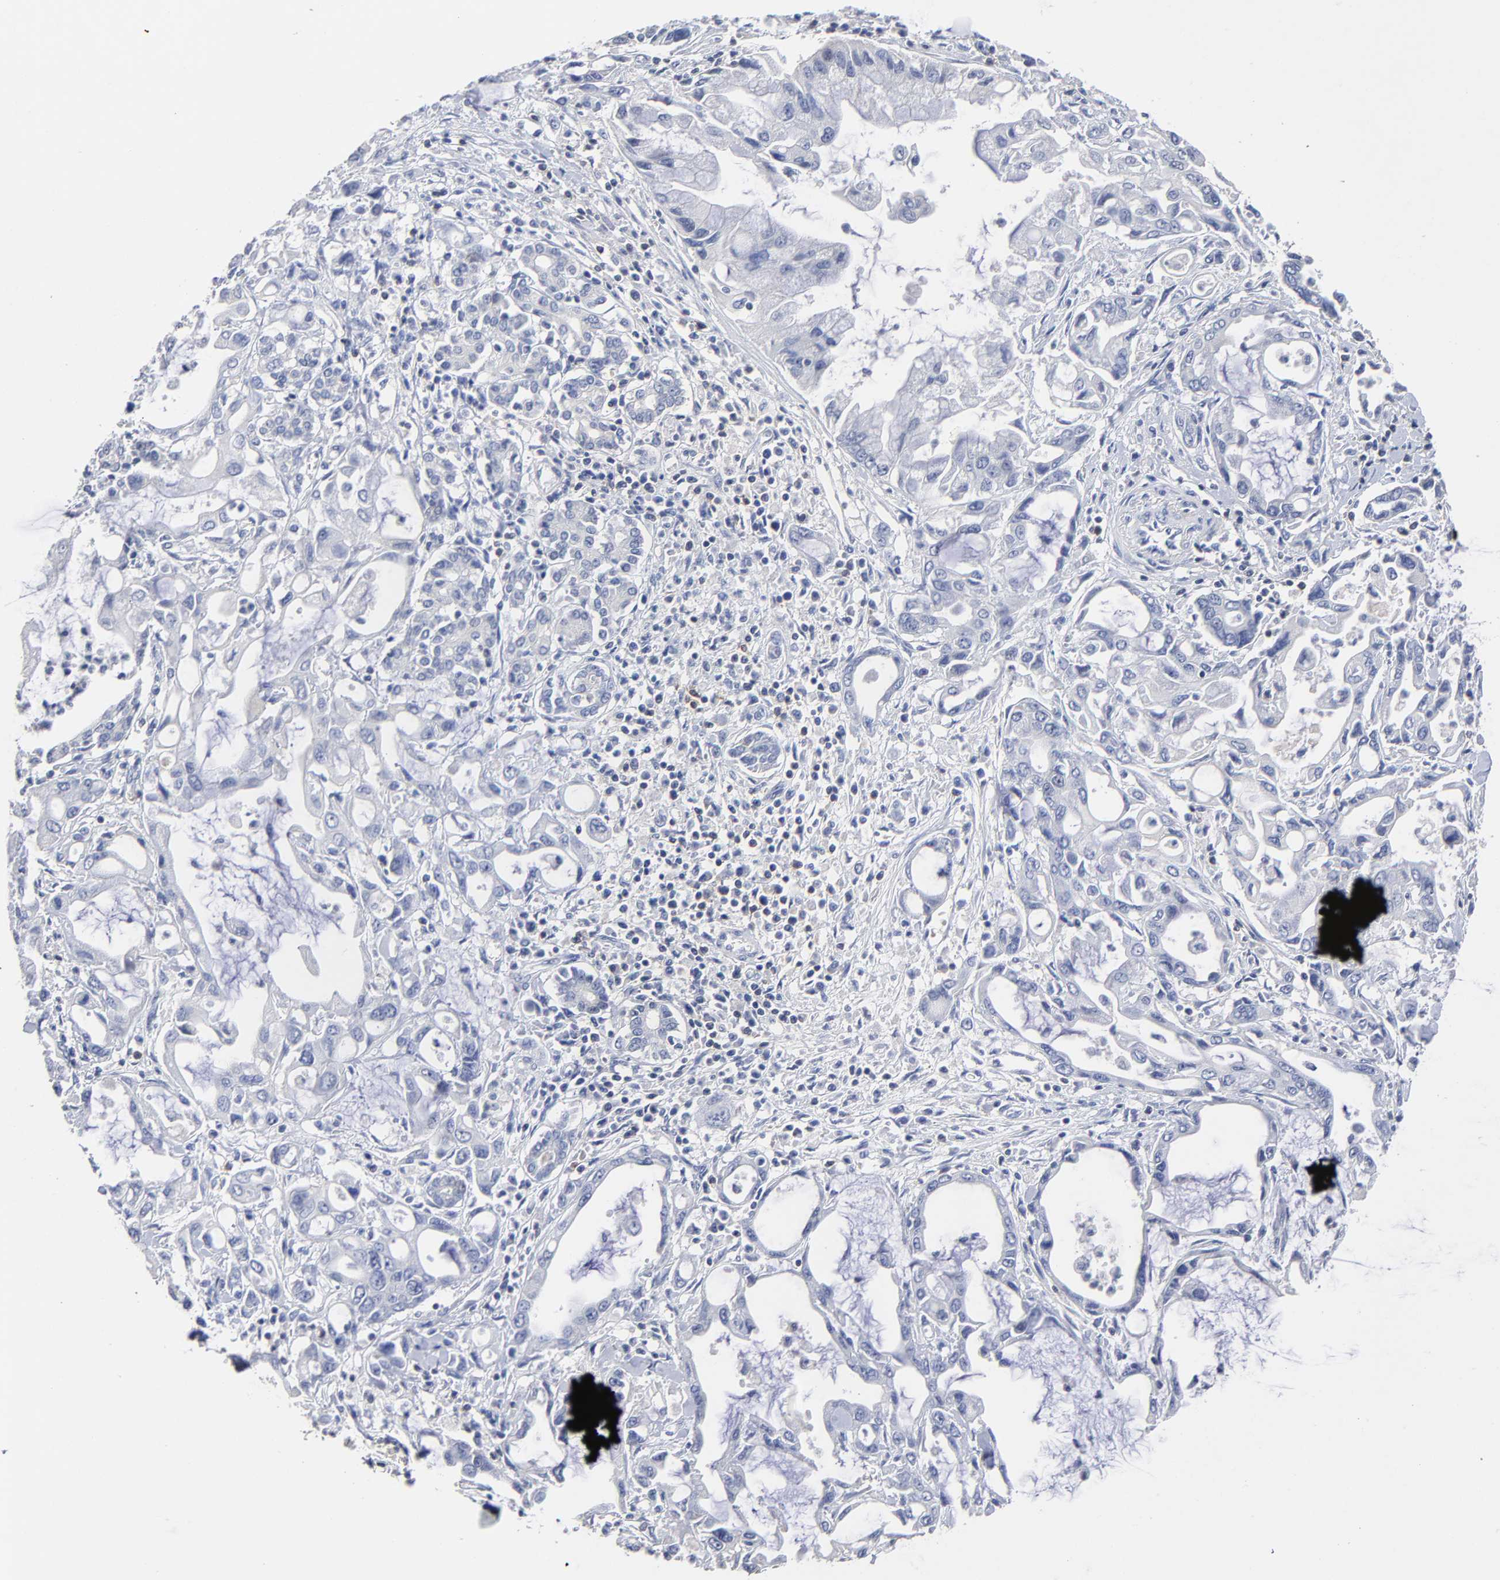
{"staining": {"intensity": "negative", "quantity": "none", "location": "none"}, "tissue": "pancreatic cancer", "cell_type": "Tumor cells", "image_type": "cancer", "snomed": [{"axis": "morphology", "description": "Adenocarcinoma, NOS"}, {"axis": "topography", "description": "Pancreas"}], "caption": "Protein analysis of pancreatic cancer reveals no significant expression in tumor cells.", "gene": "TRAT1", "patient": {"sex": "female", "age": 57}}